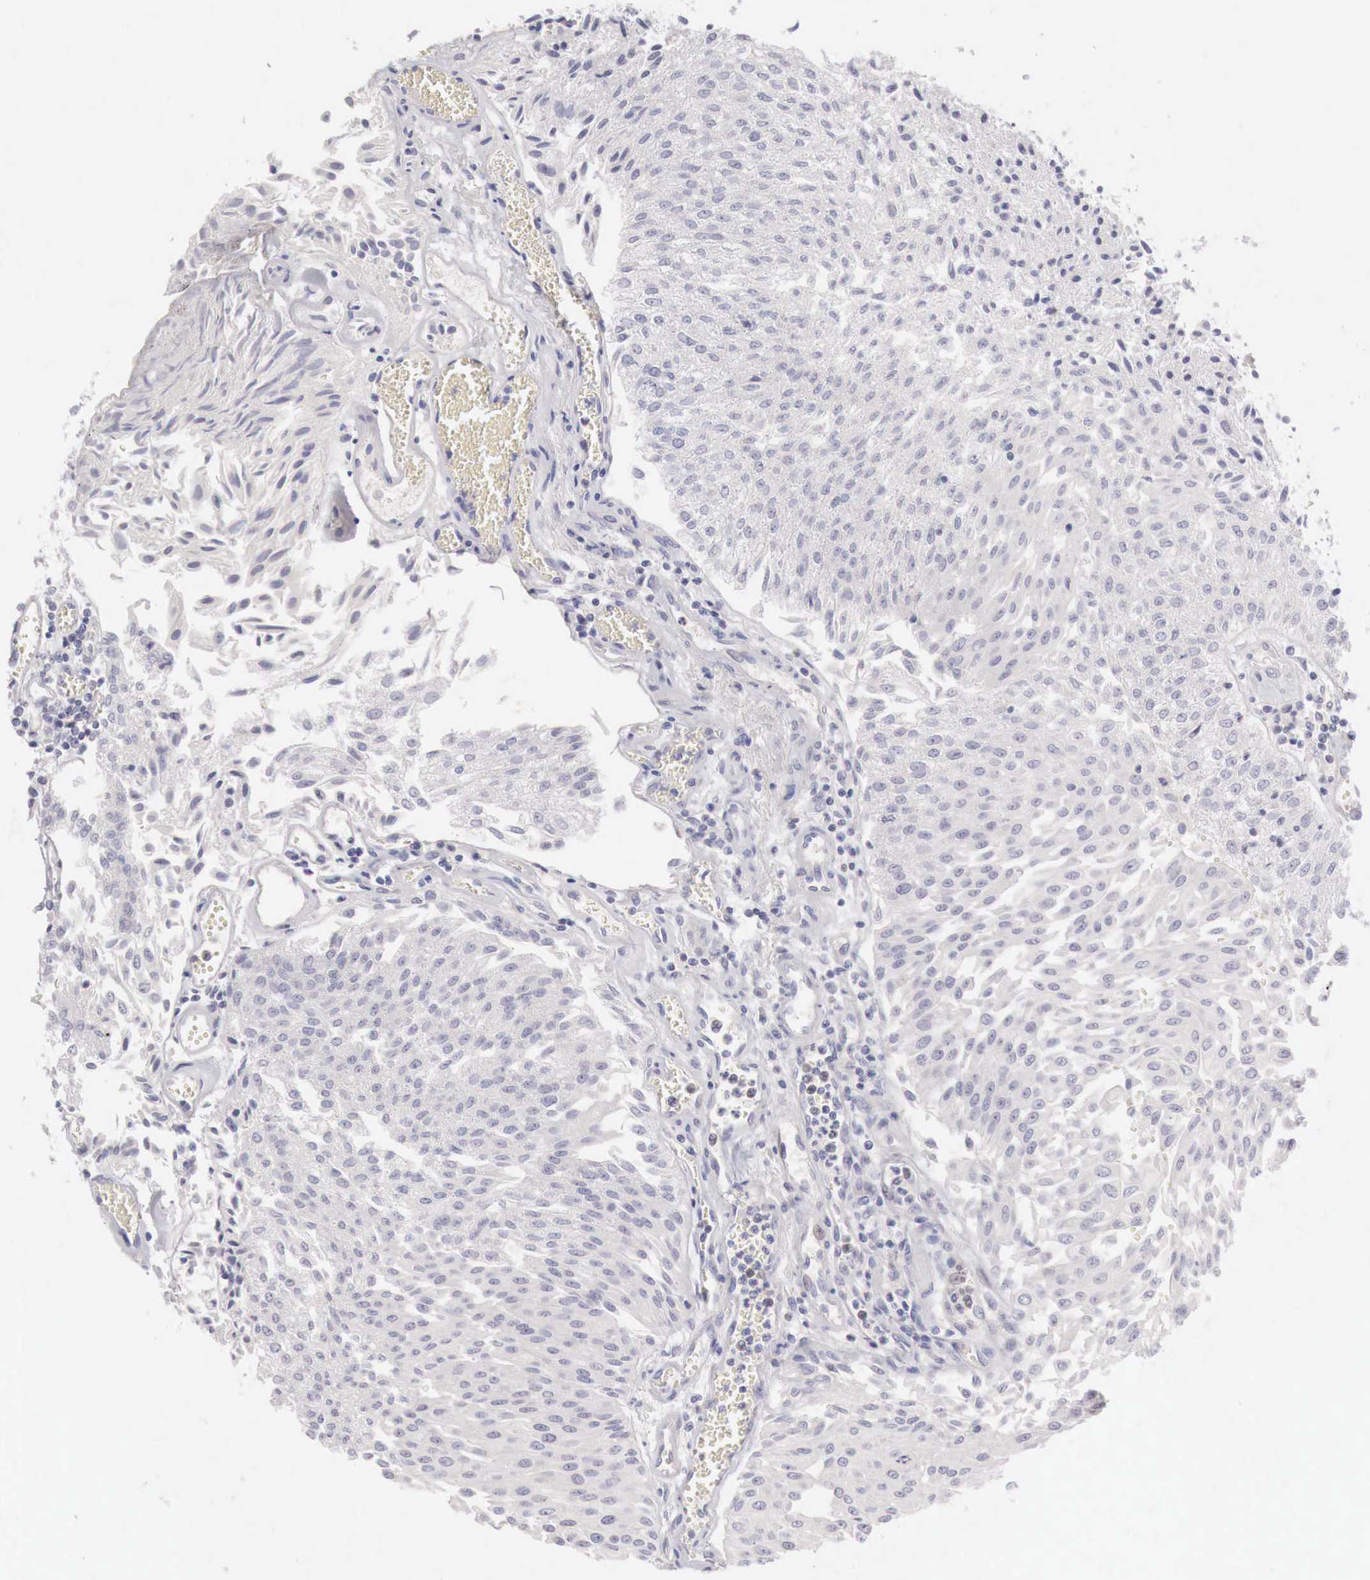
{"staining": {"intensity": "negative", "quantity": "none", "location": "none"}, "tissue": "urothelial cancer", "cell_type": "Tumor cells", "image_type": "cancer", "snomed": [{"axis": "morphology", "description": "Urothelial carcinoma, Low grade"}, {"axis": "topography", "description": "Urinary bladder"}], "caption": "There is no significant staining in tumor cells of urothelial carcinoma (low-grade).", "gene": "GATA1", "patient": {"sex": "male", "age": 86}}